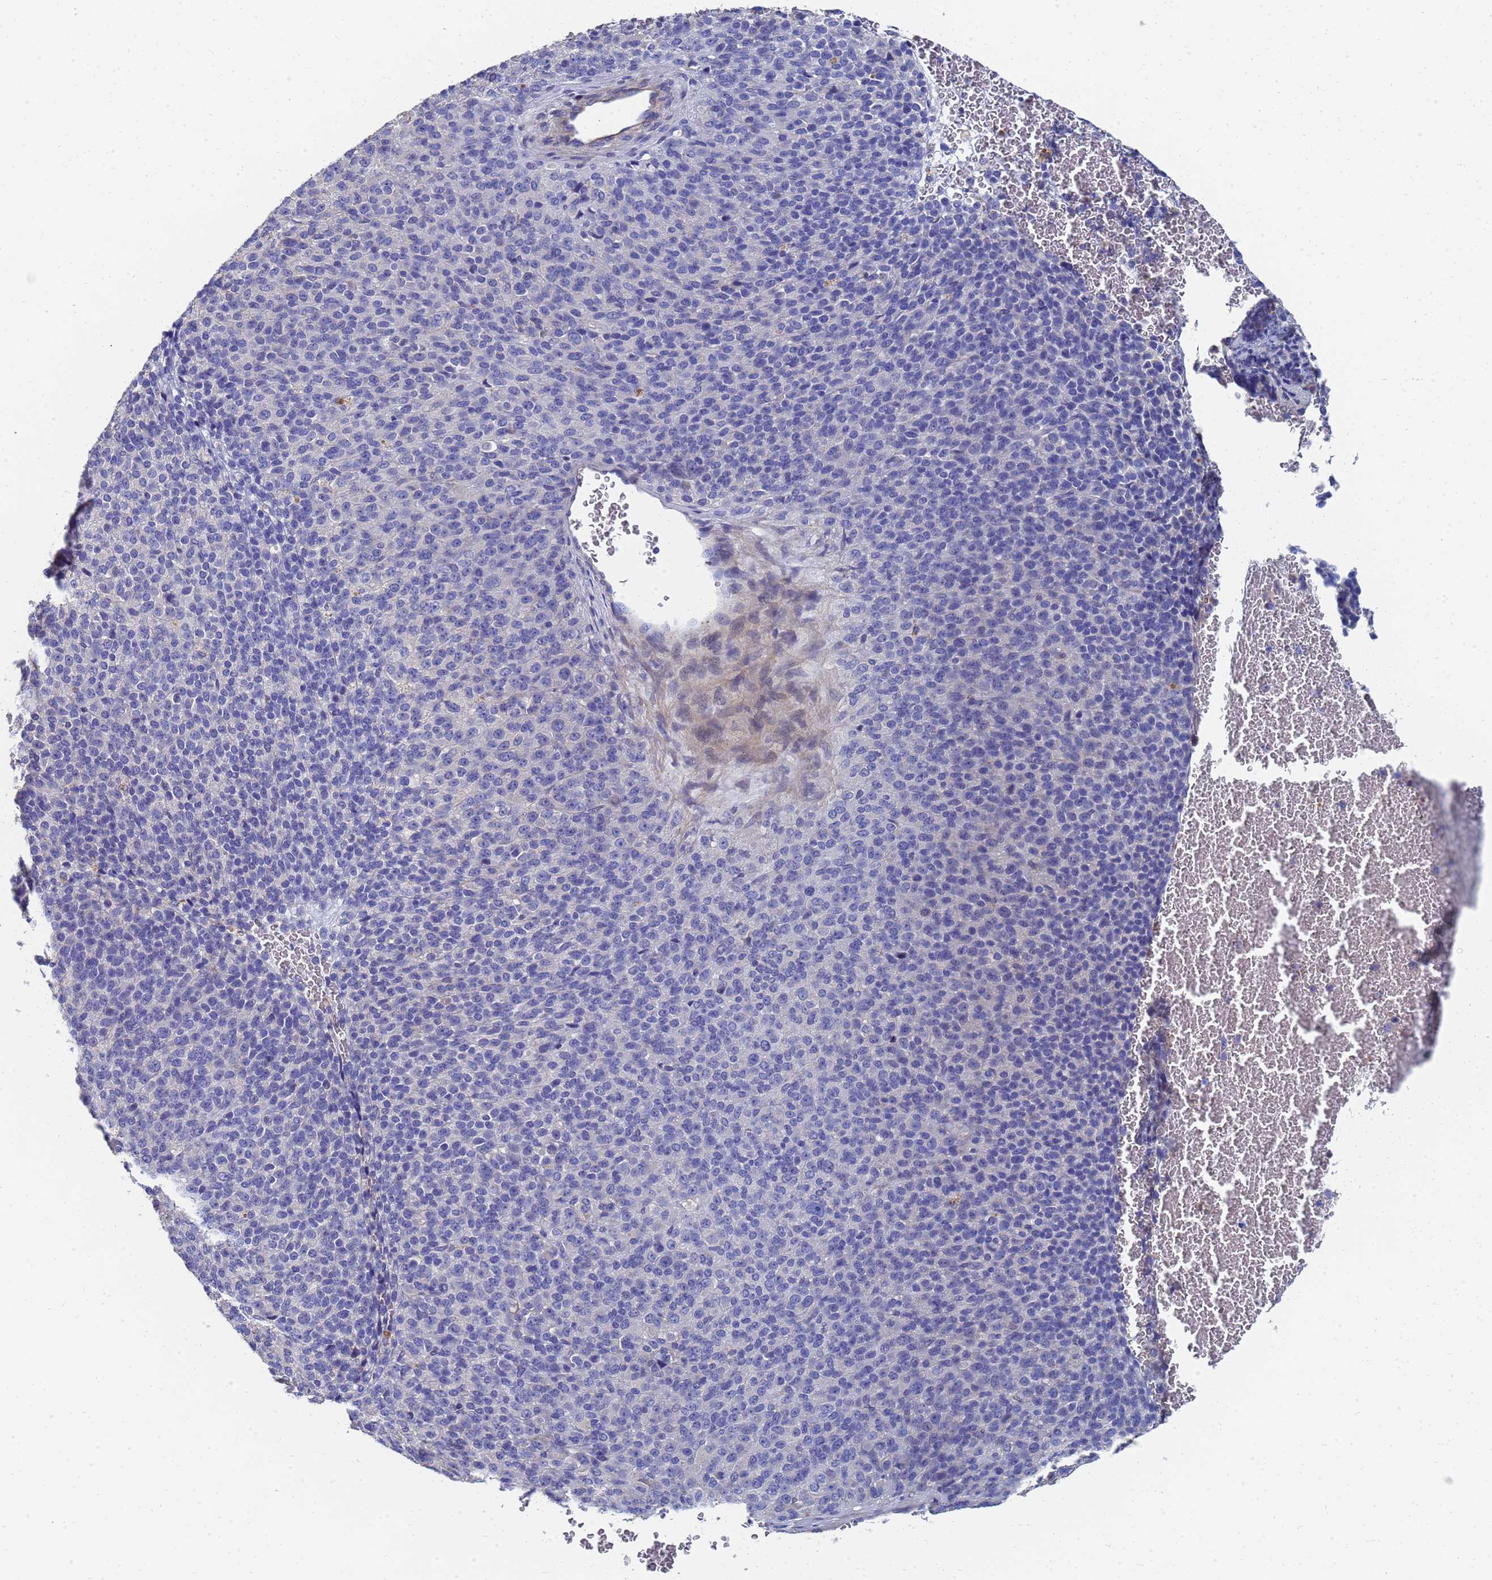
{"staining": {"intensity": "negative", "quantity": "none", "location": "none"}, "tissue": "melanoma", "cell_type": "Tumor cells", "image_type": "cancer", "snomed": [{"axis": "morphology", "description": "Malignant melanoma, Metastatic site"}, {"axis": "topography", "description": "Brain"}], "caption": "Tumor cells are negative for protein expression in human melanoma.", "gene": "LBX2", "patient": {"sex": "female", "age": 56}}